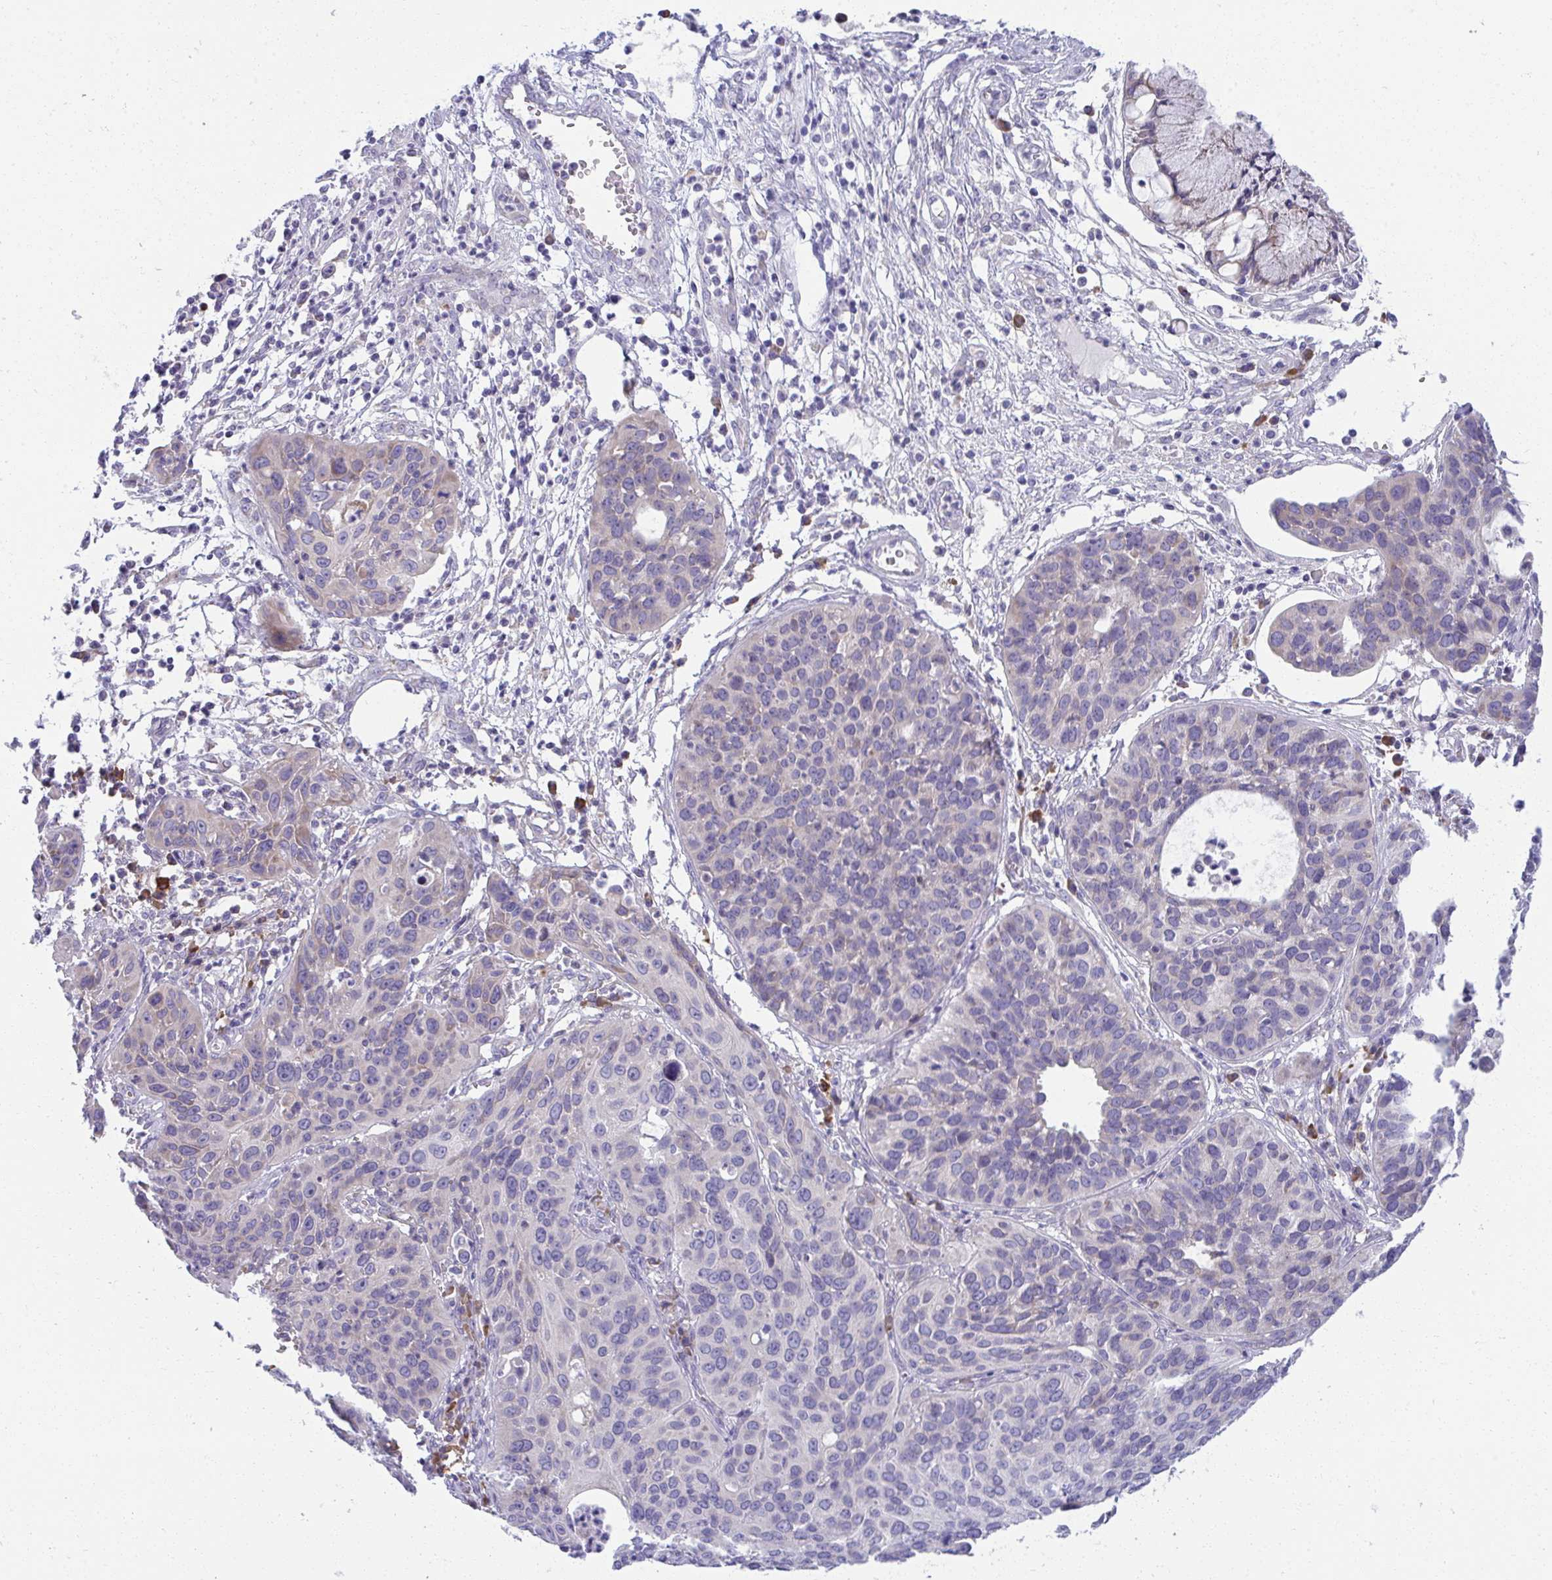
{"staining": {"intensity": "negative", "quantity": "none", "location": "none"}, "tissue": "cervical cancer", "cell_type": "Tumor cells", "image_type": "cancer", "snomed": [{"axis": "morphology", "description": "Squamous cell carcinoma, NOS"}, {"axis": "topography", "description": "Cervix"}], "caption": "Immunohistochemistry (IHC) histopathology image of neoplastic tissue: human cervical cancer (squamous cell carcinoma) stained with DAB (3,3'-diaminobenzidine) reveals no significant protein expression in tumor cells.", "gene": "FASLG", "patient": {"sex": "female", "age": 36}}